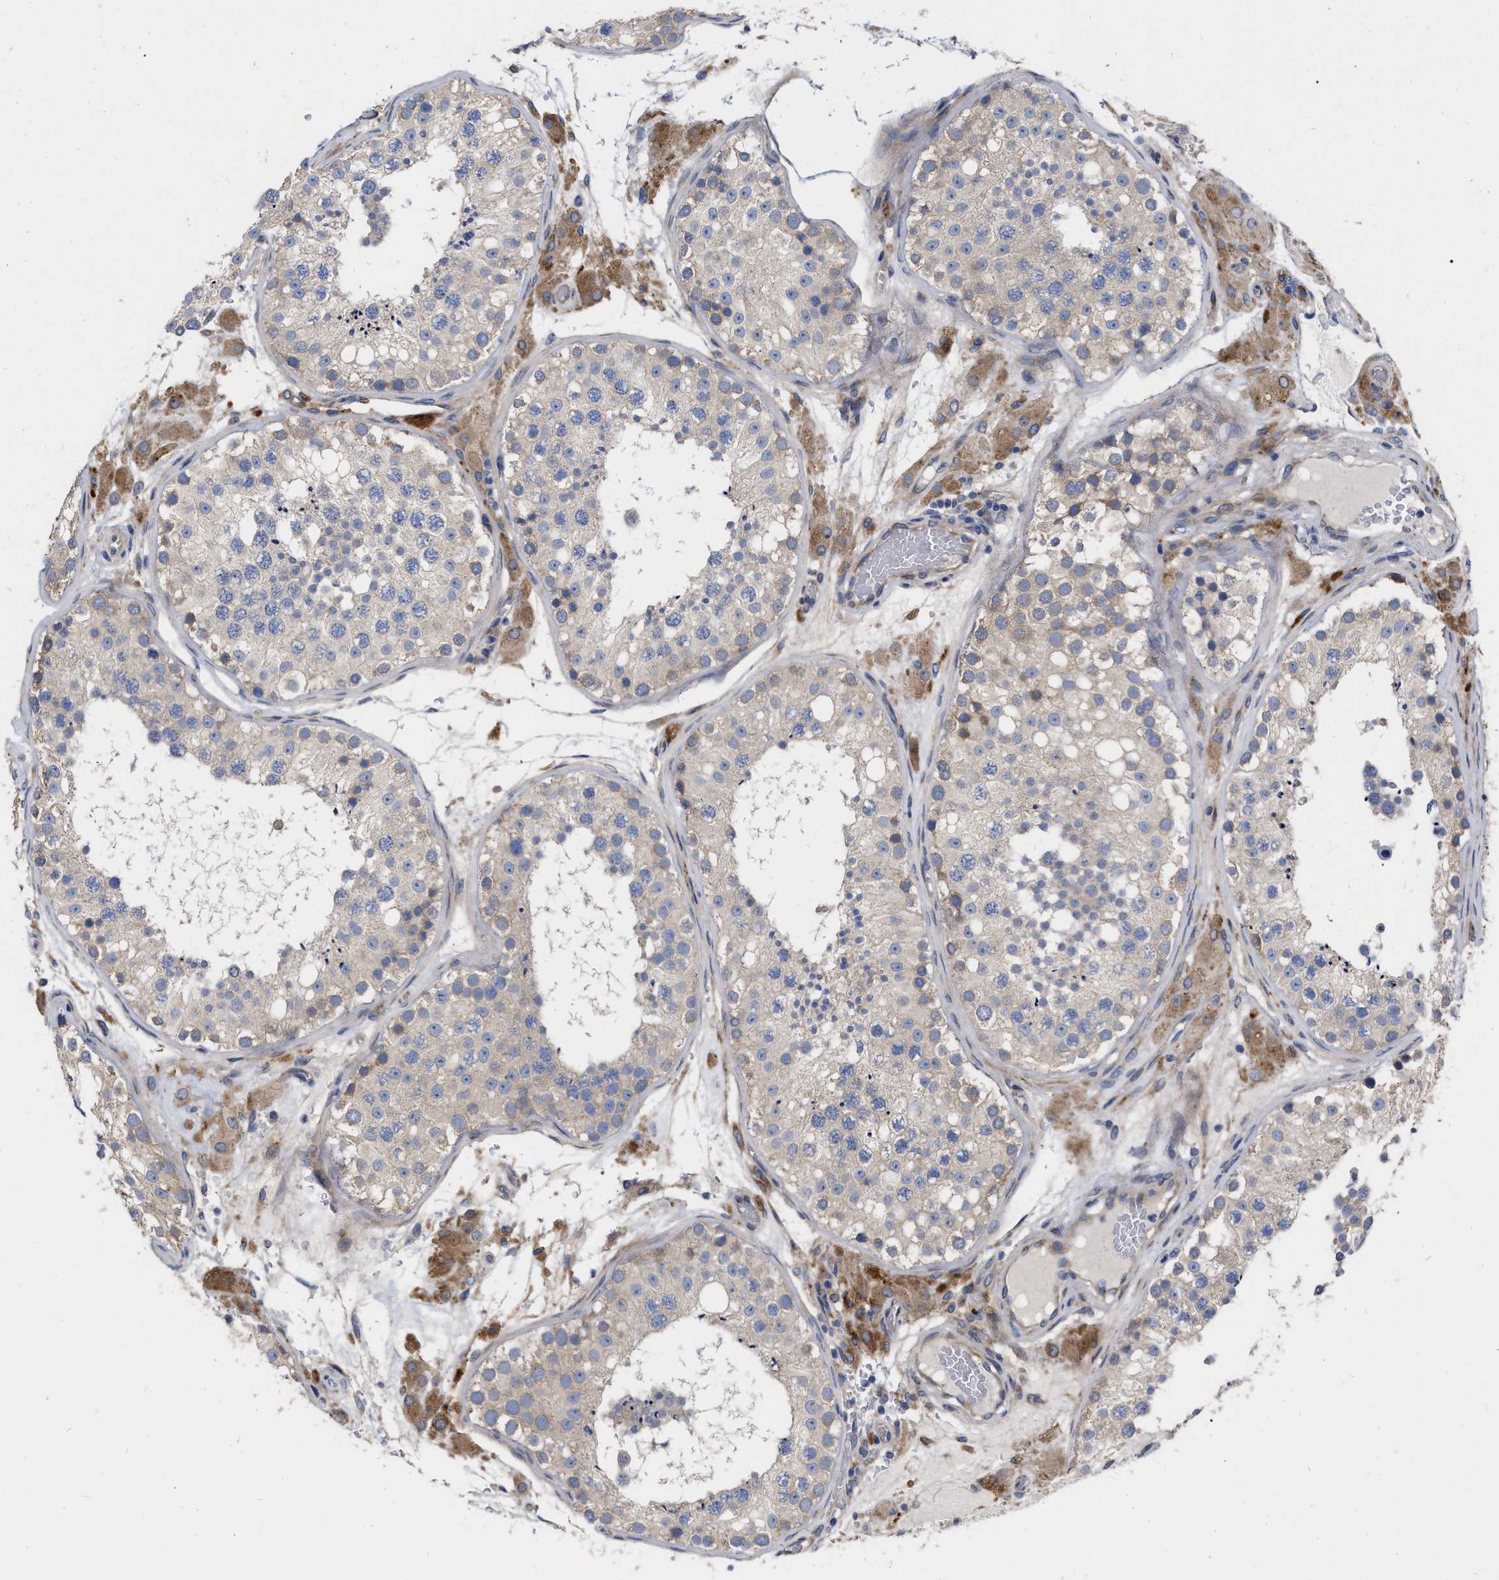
{"staining": {"intensity": "weak", "quantity": "<25%", "location": "cytoplasmic/membranous"}, "tissue": "testis", "cell_type": "Cells in seminiferous ducts", "image_type": "normal", "snomed": [{"axis": "morphology", "description": "Normal tissue, NOS"}, {"axis": "topography", "description": "Testis"}], "caption": "High magnification brightfield microscopy of benign testis stained with DAB (3,3'-diaminobenzidine) (brown) and counterstained with hematoxylin (blue): cells in seminiferous ducts show no significant positivity. The staining was performed using DAB (3,3'-diaminobenzidine) to visualize the protein expression in brown, while the nuclei were stained in blue with hematoxylin (Magnification: 20x).", "gene": "MLST8", "patient": {"sex": "male", "age": 26}}